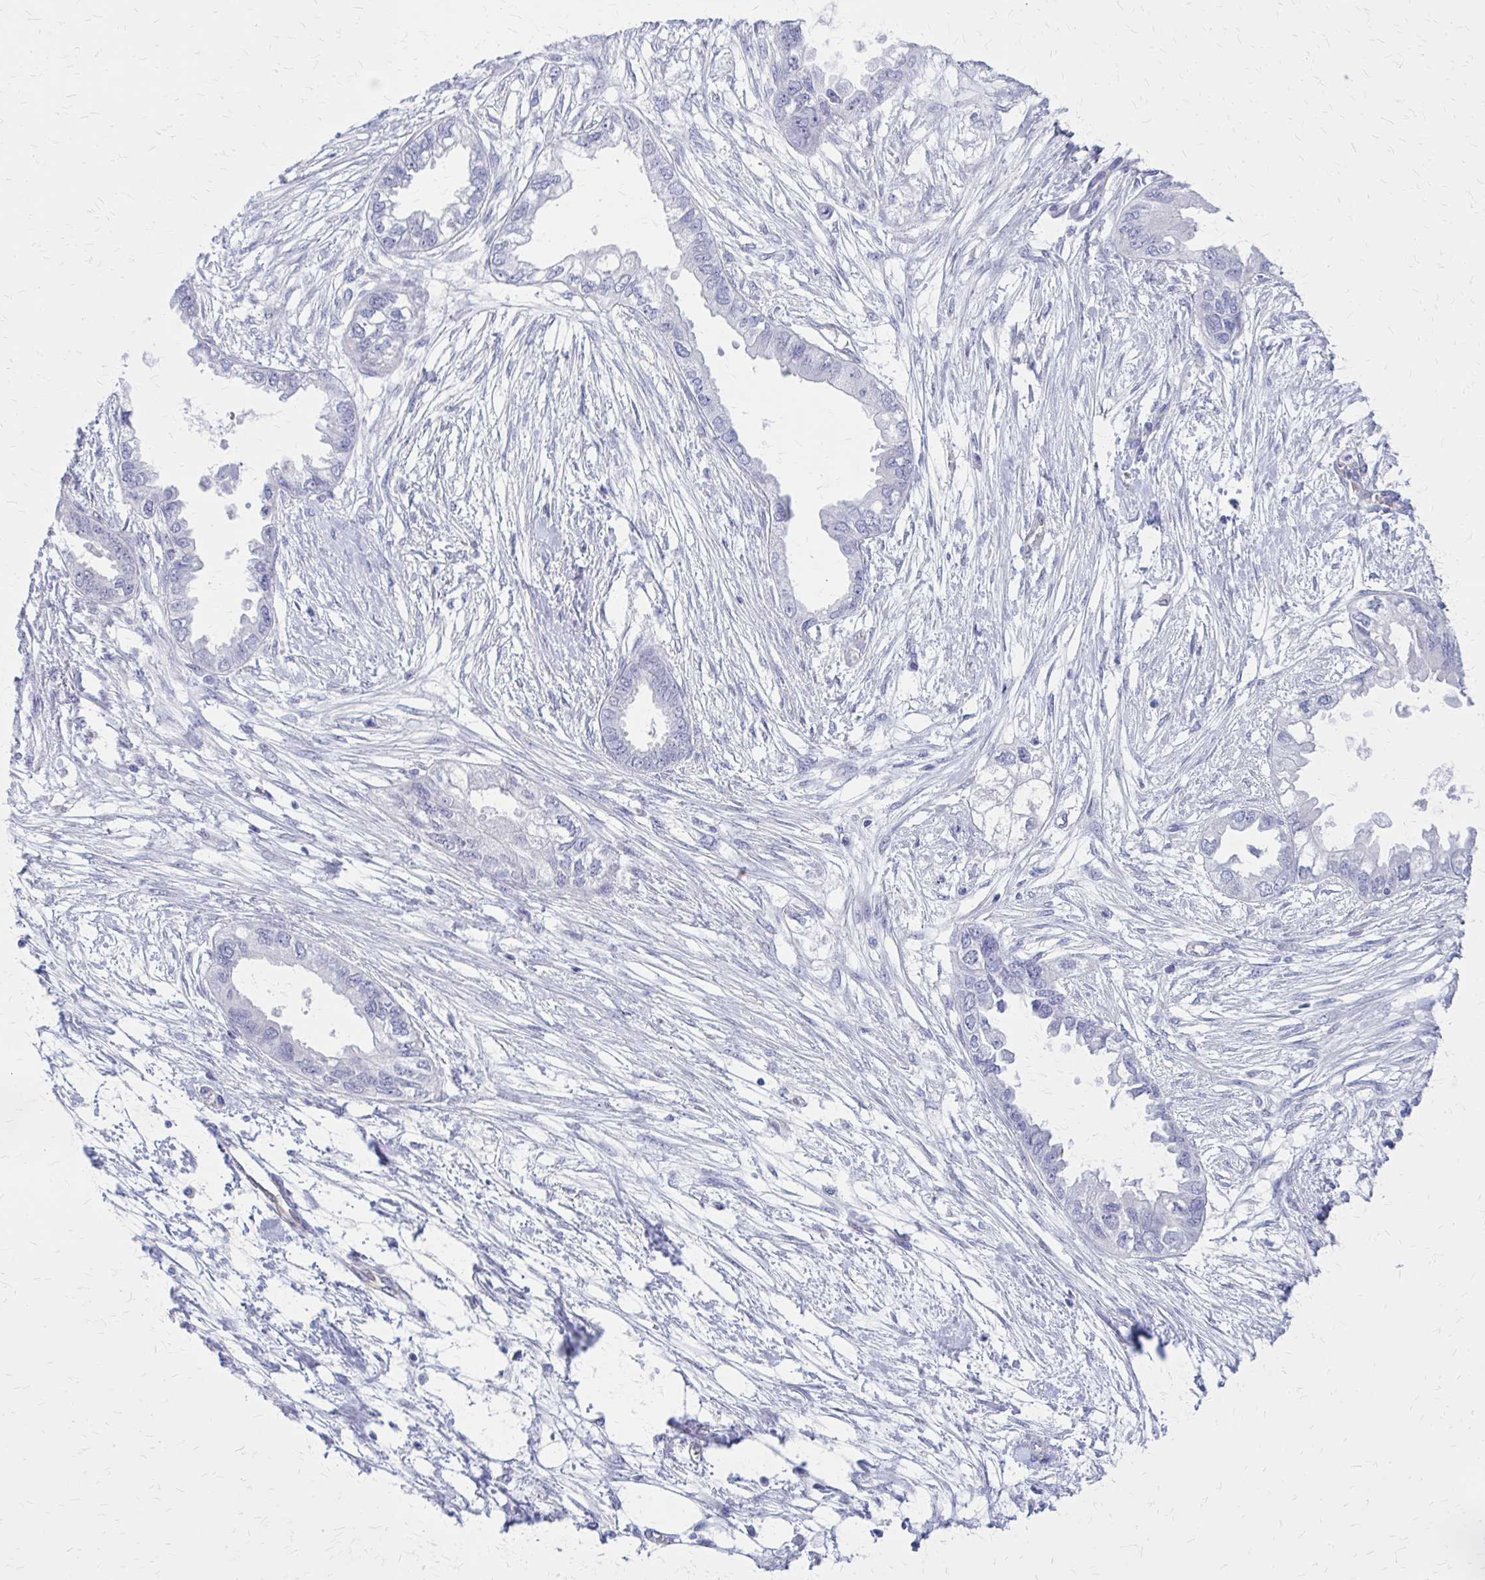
{"staining": {"intensity": "negative", "quantity": "none", "location": "none"}, "tissue": "endometrial cancer", "cell_type": "Tumor cells", "image_type": "cancer", "snomed": [{"axis": "morphology", "description": "Adenocarcinoma, NOS"}, {"axis": "morphology", "description": "Adenocarcinoma, metastatic, NOS"}, {"axis": "topography", "description": "Adipose tissue"}, {"axis": "topography", "description": "Endometrium"}], "caption": "Immunohistochemistry (IHC) photomicrograph of metastatic adenocarcinoma (endometrial) stained for a protein (brown), which demonstrates no staining in tumor cells.", "gene": "CLIC2", "patient": {"sex": "female", "age": 67}}